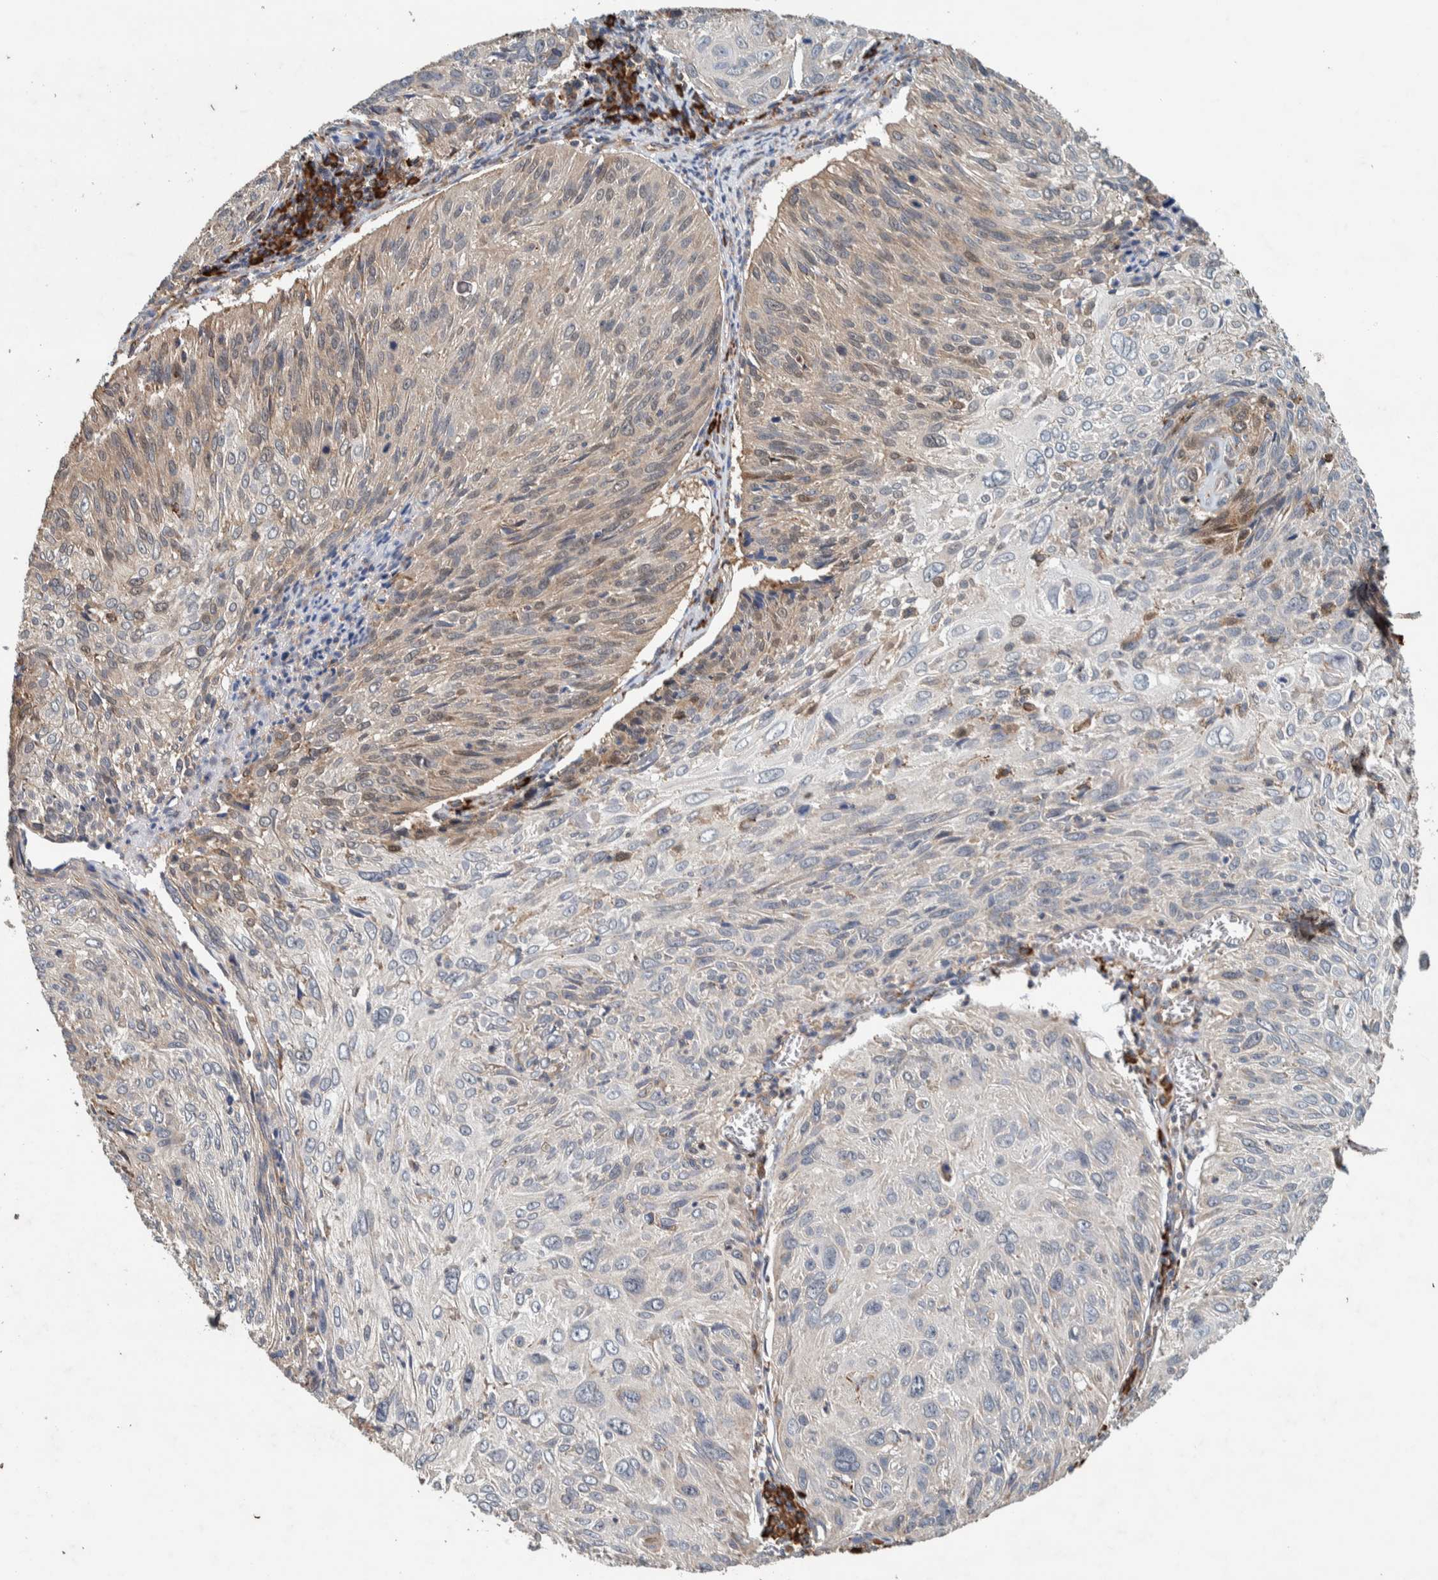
{"staining": {"intensity": "weak", "quantity": "<25%", "location": "cytoplasmic/membranous"}, "tissue": "cervical cancer", "cell_type": "Tumor cells", "image_type": "cancer", "snomed": [{"axis": "morphology", "description": "Squamous cell carcinoma, NOS"}, {"axis": "topography", "description": "Cervix"}], "caption": "This is an immunohistochemistry micrograph of cervical cancer (squamous cell carcinoma). There is no positivity in tumor cells.", "gene": "PLA2G3", "patient": {"sex": "female", "age": 51}}